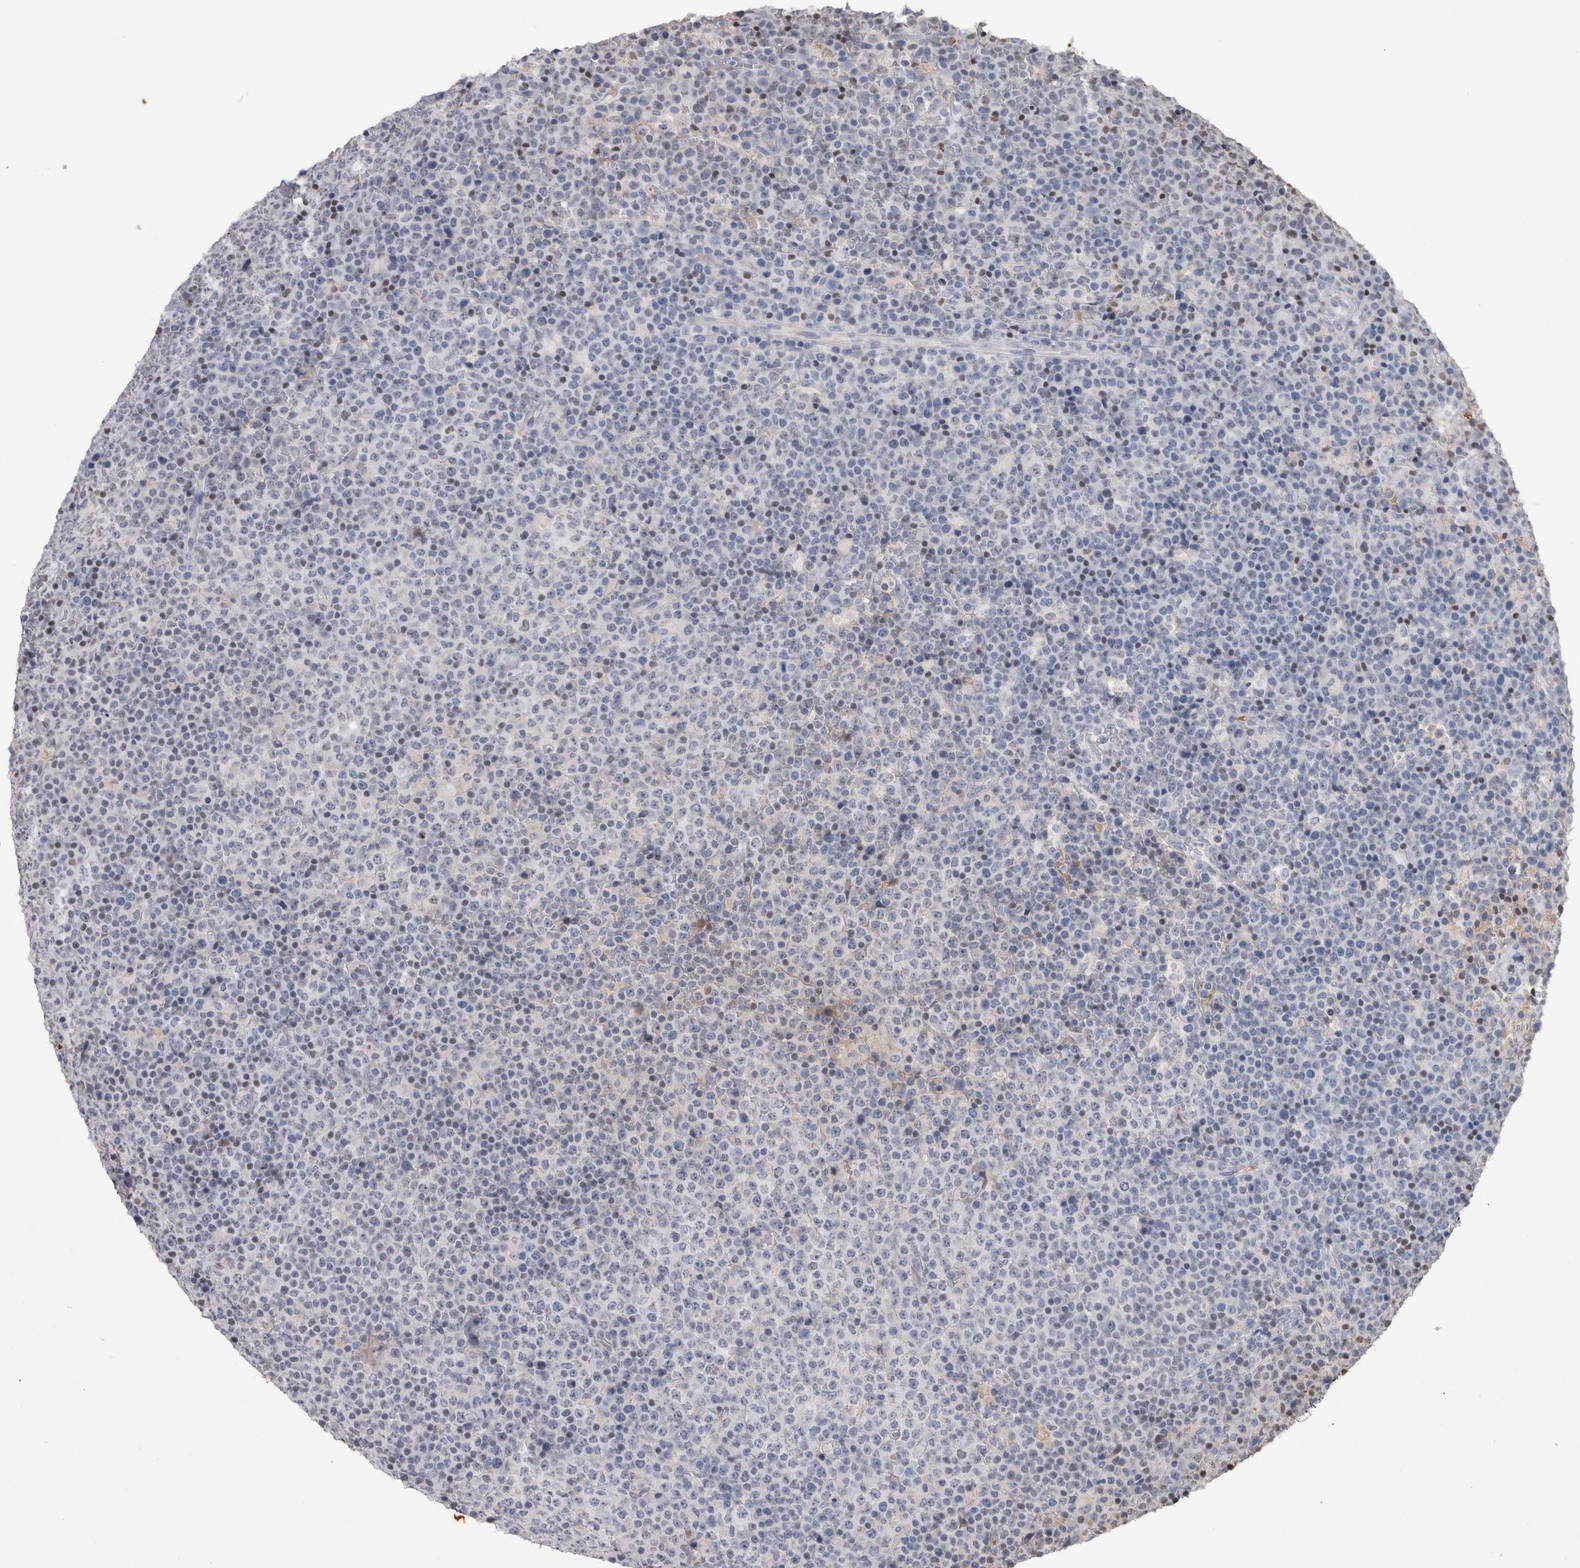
{"staining": {"intensity": "negative", "quantity": "none", "location": "none"}, "tissue": "lymphoma", "cell_type": "Tumor cells", "image_type": "cancer", "snomed": [{"axis": "morphology", "description": "Malignant lymphoma, non-Hodgkin's type, High grade"}, {"axis": "topography", "description": "Lymph node"}], "caption": "There is no significant expression in tumor cells of lymphoma.", "gene": "PAX5", "patient": {"sex": "male", "age": 13}}